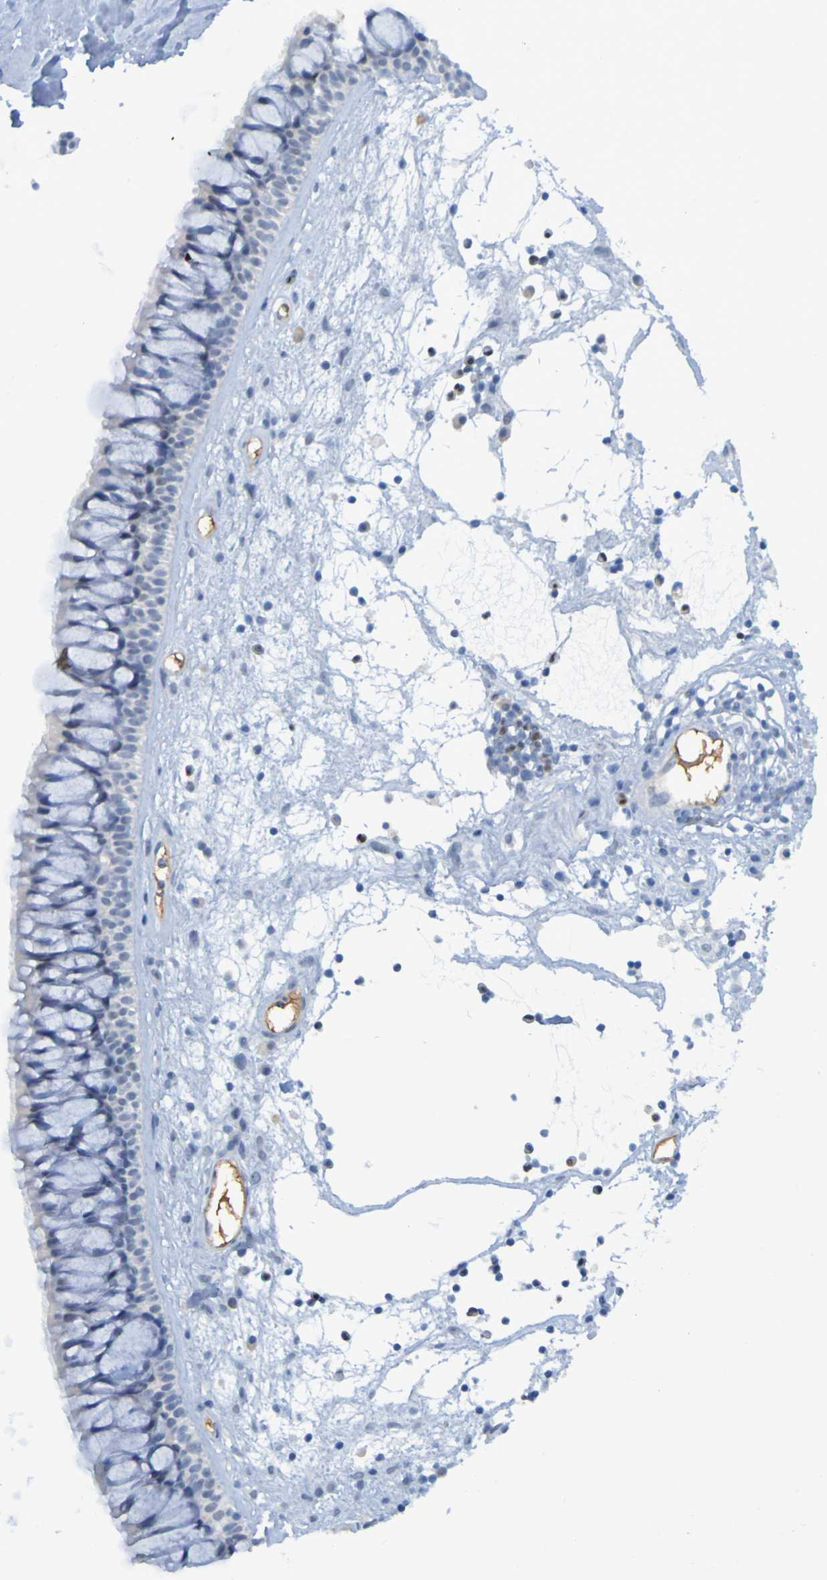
{"staining": {"intensity": "negative", "quantity": "none", "location": "none"}, "tissue": "nasopharynx", "cell_type": "Respiratory epithelial cells", "image_type": "normal", "snomed": [{"axis": "morphology", "description": "Normal tissue, NOS"}, {"axis": "morphology", "description": "Inflammation, NOS"}, {"axis": "topography", "description": "Nasopharynx"}], "caption": "Immunohistochemistry (IHC) histopathology image of normal nasopharynx: nasopharynx stained with DAB (3,3'-diaminobenzidine) reveals no significant protein staining in respiratory epithelial cells.", "gene": "USP36", "patient": {"sex": "male", "age": 48}}